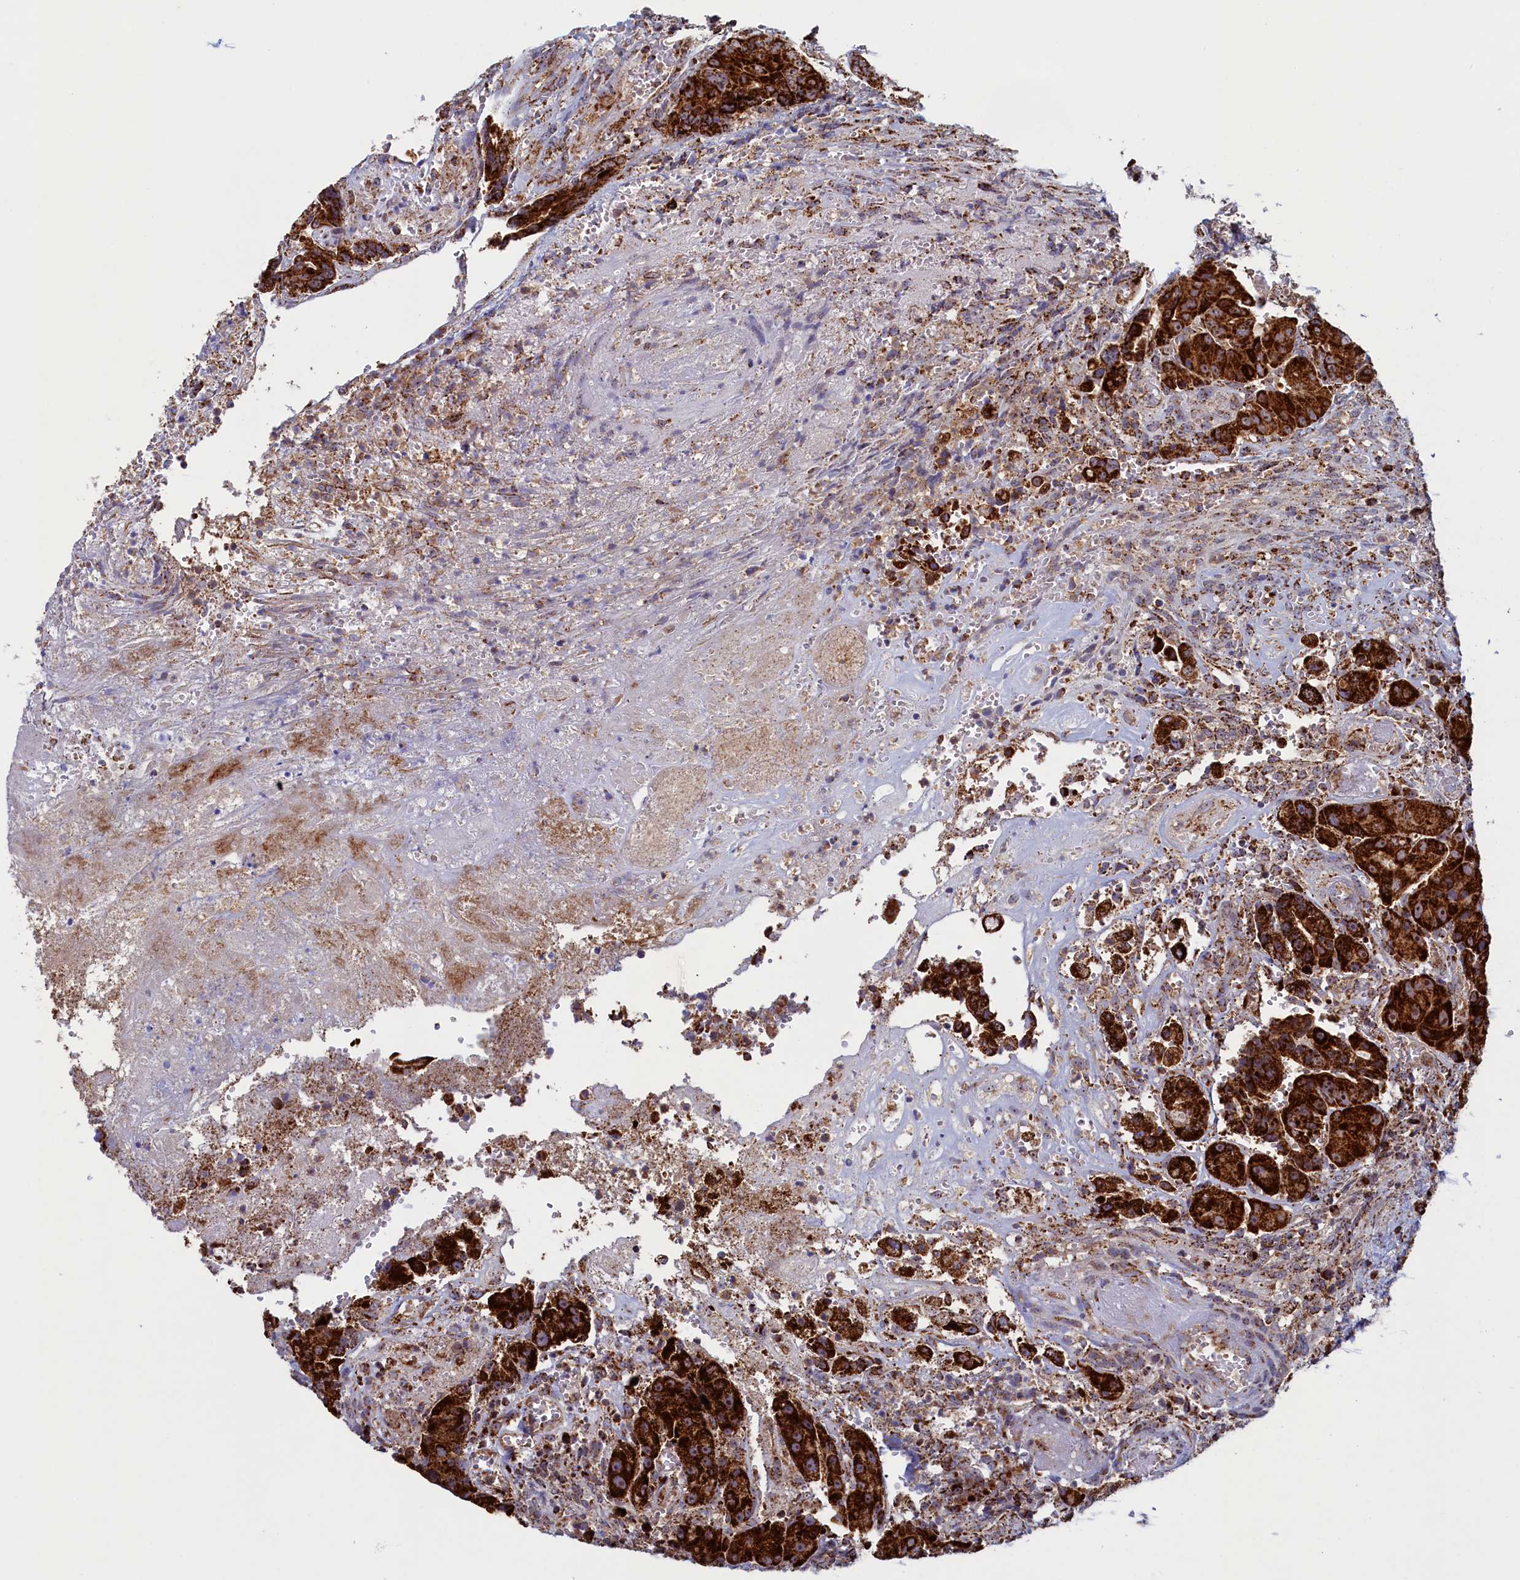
{"staining": {"intensity": "strong", "quantity": ">75%", "location": "cytoplasmic/membranous"}, "tissue": "colorectal cancer", "cell_type": "Tumor cells", "image_type": "cancer", "snomed": [{"axis": "morphology", "description": "Adenocarcinoma, NOS"}, {"axis": "topography", "description": "Rectum"}], "caption": "The micrograph shows a brown stain indicating the presence of a protein in the cytoplasmic/membranous of tumor cells in colorectal cancer.", "gene": "UBE3B", "patient": {"sex": "male", "age": 69}}